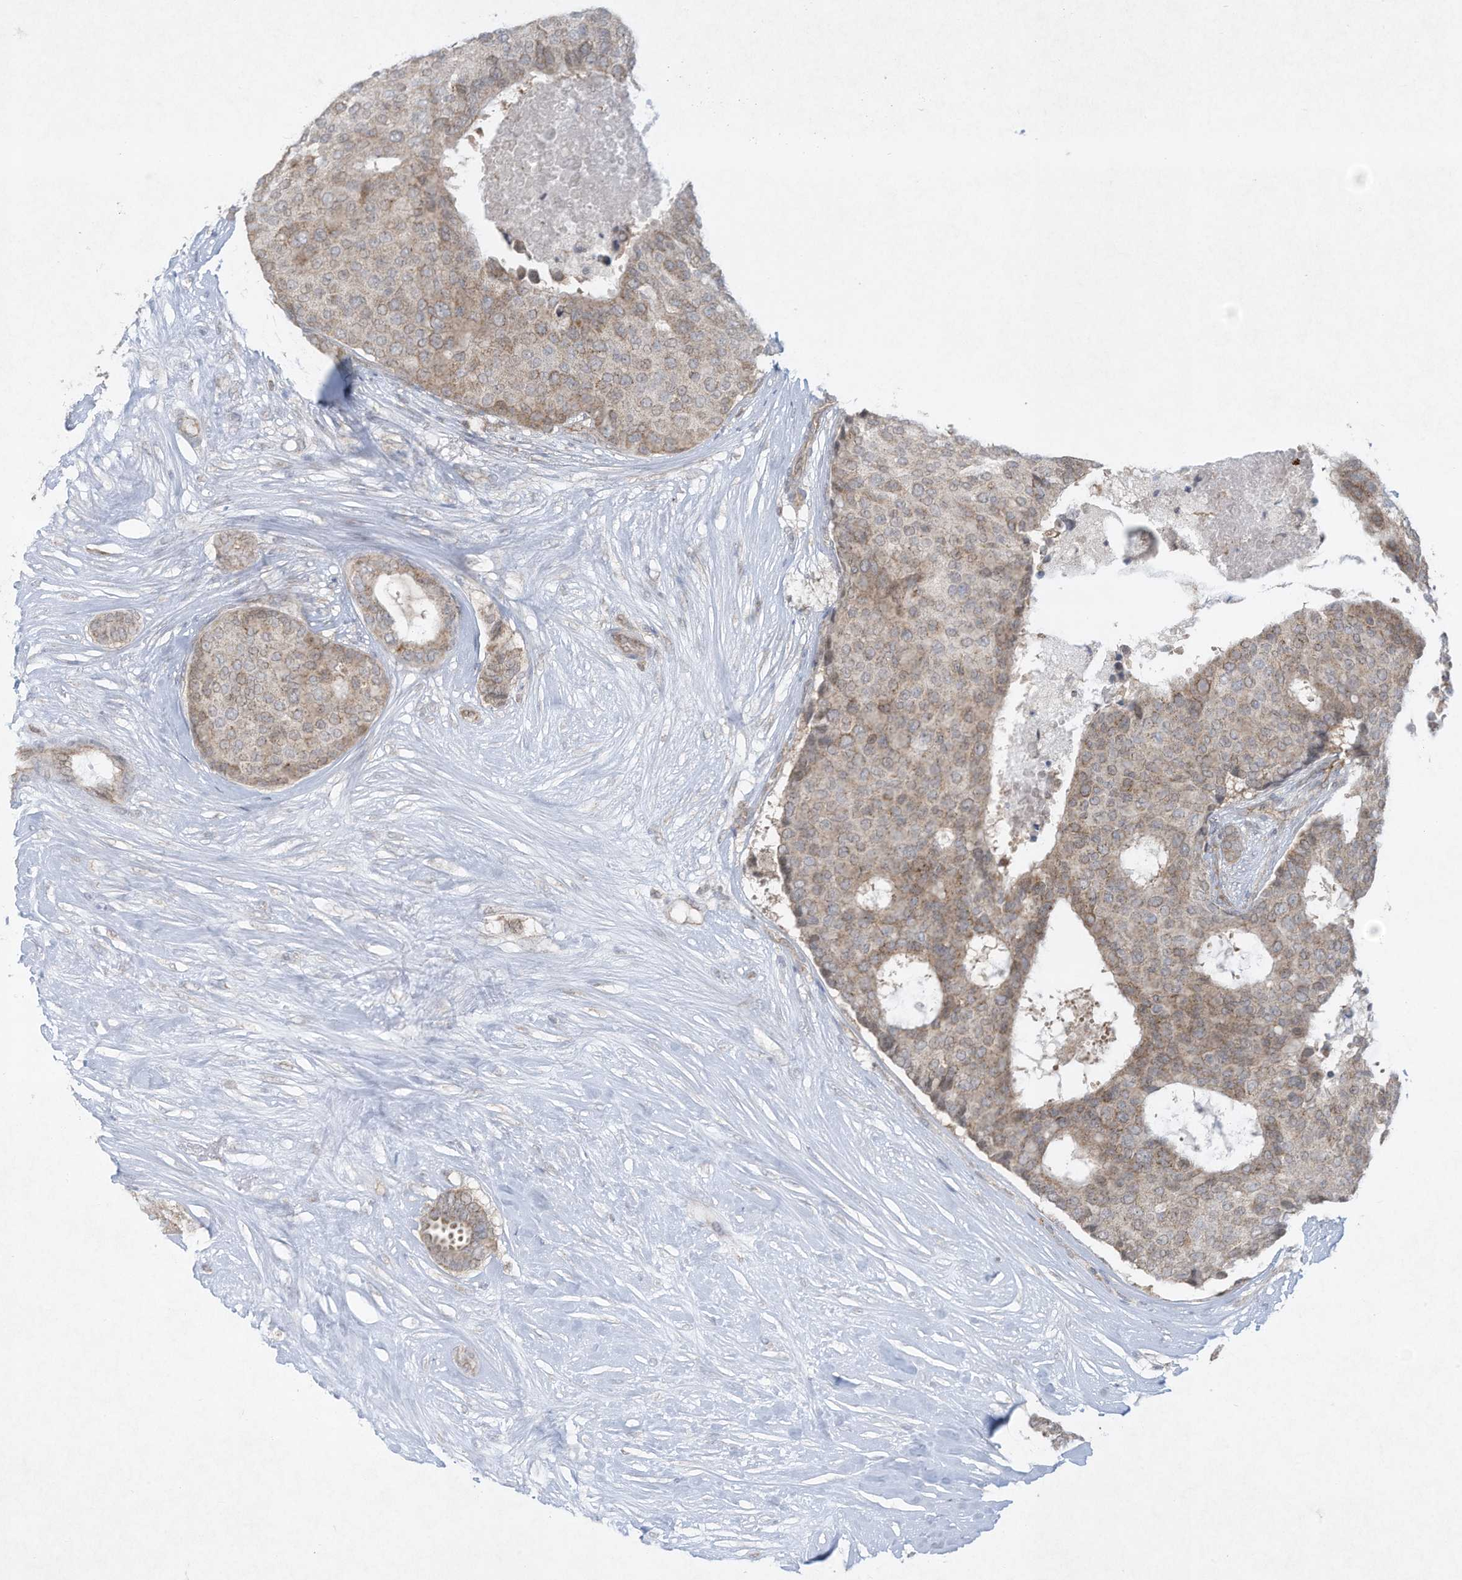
{"staining": {"intensity": "weak", "quantity": ">75%", "location": "cytoplasmic/membranous"}, "tissue": "breast cancer", "cell_type": "Tumor cells", "image_type": "cancer", "snomed": [{"axis": "morphology", "description": "Duct carcinoma"}, {"axis": "topography", "description": "Breast"}], "caption": "The image exhibits immunohistochemical staining of breast cancer. There is weak cytoplasmic/membranous staining is present in approximately >75% of tumor cells.", "gene": "CHRNA4", "patient": {"sex": "female", "age": 75}}